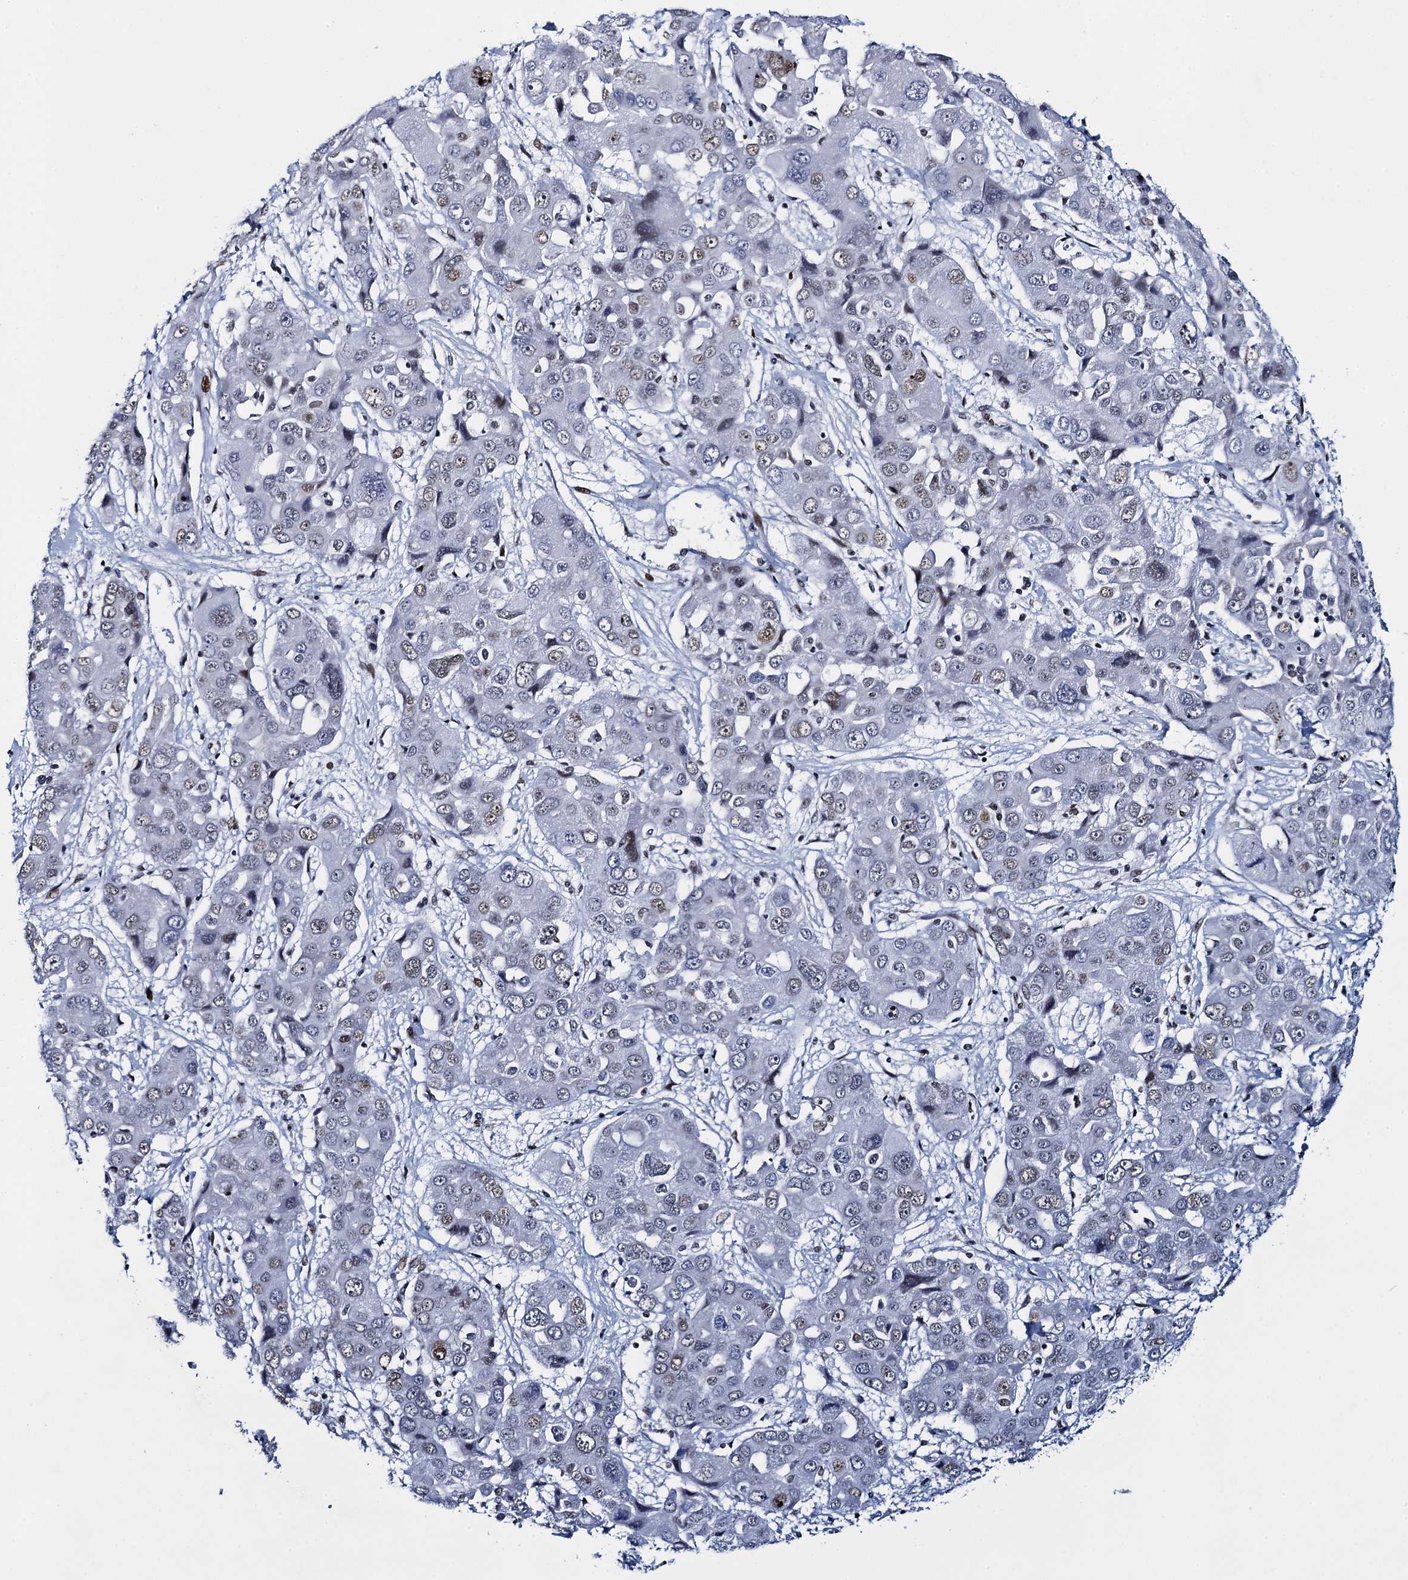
{"staining": {"intensity": "weak", "quantity": "25%-75%", "location": "nuclear"}, "tissue": "liver cancer", "cell_type": "Tumor cells", "image_type": "cancer", "snomed": [{"axis": "morphology", "description": "Cholangiocarcinoma"}, {"axis": "topography", "description": "Liver"}], "caption": "Cholangiocarcinoma (liver) stained for a protein exhibits weak nuclear positivity in tumor cells.", "gene": "HNRNPUL2", "patient": {"sex": "male", "age": 67}}